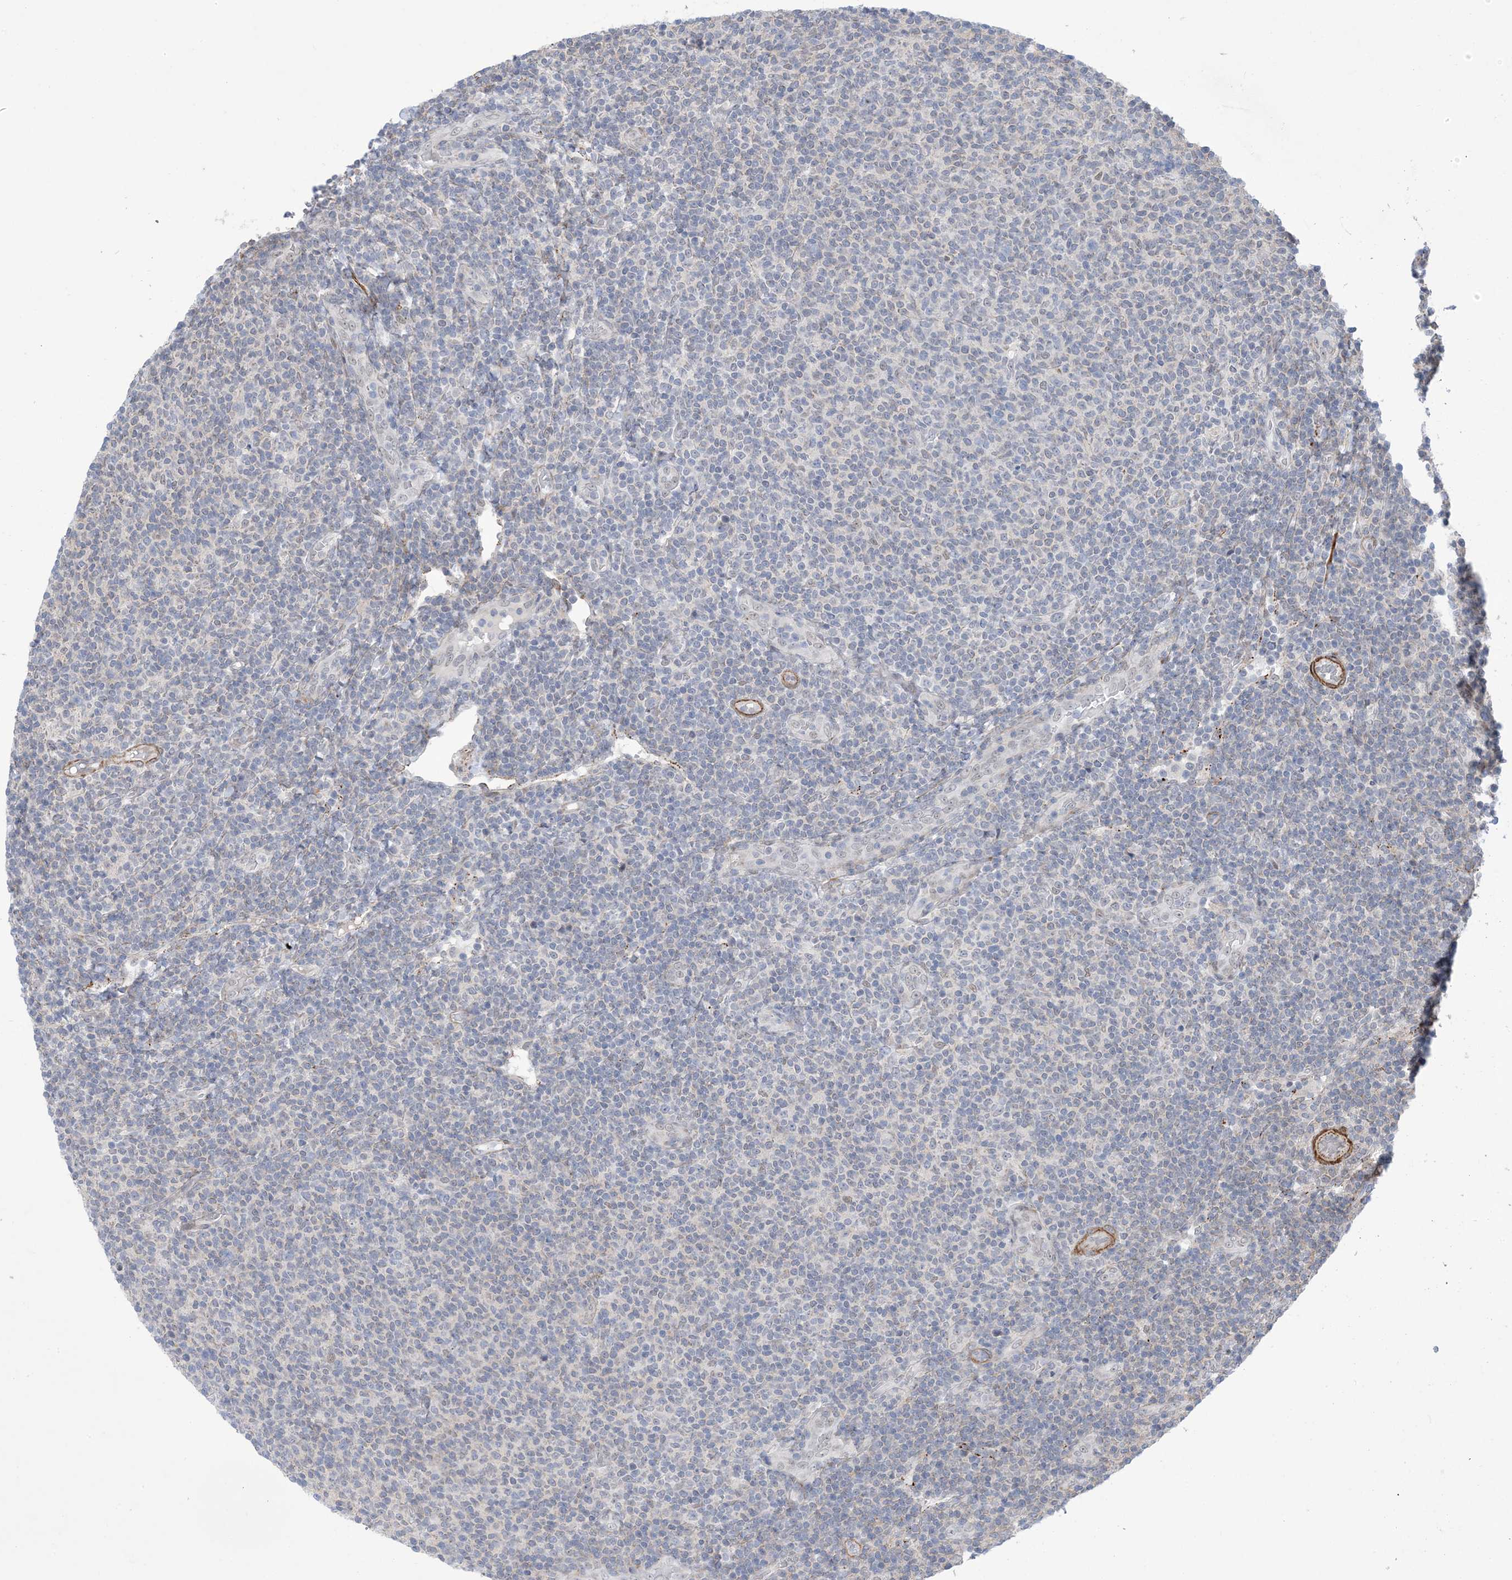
{"staining": {"intensity": "negative", "quantity": "none", "location": "none"}, "tissue": "lymphoma", "cell_type": "Tumor cells", "image_type": "cancer", "snomed": [{"axis": "morphology", "description": "Malignant lymphoma, non-Hodgkin's type, Low grade"}, {"axis": "topography", "description": "Lymph node"}], "caption": "DAB immunohistochemical staining of lymphoma shows no significant staining in tumor cells.", "gene": "ZNF8", "patient": {"sex": "male", "age": 66}}